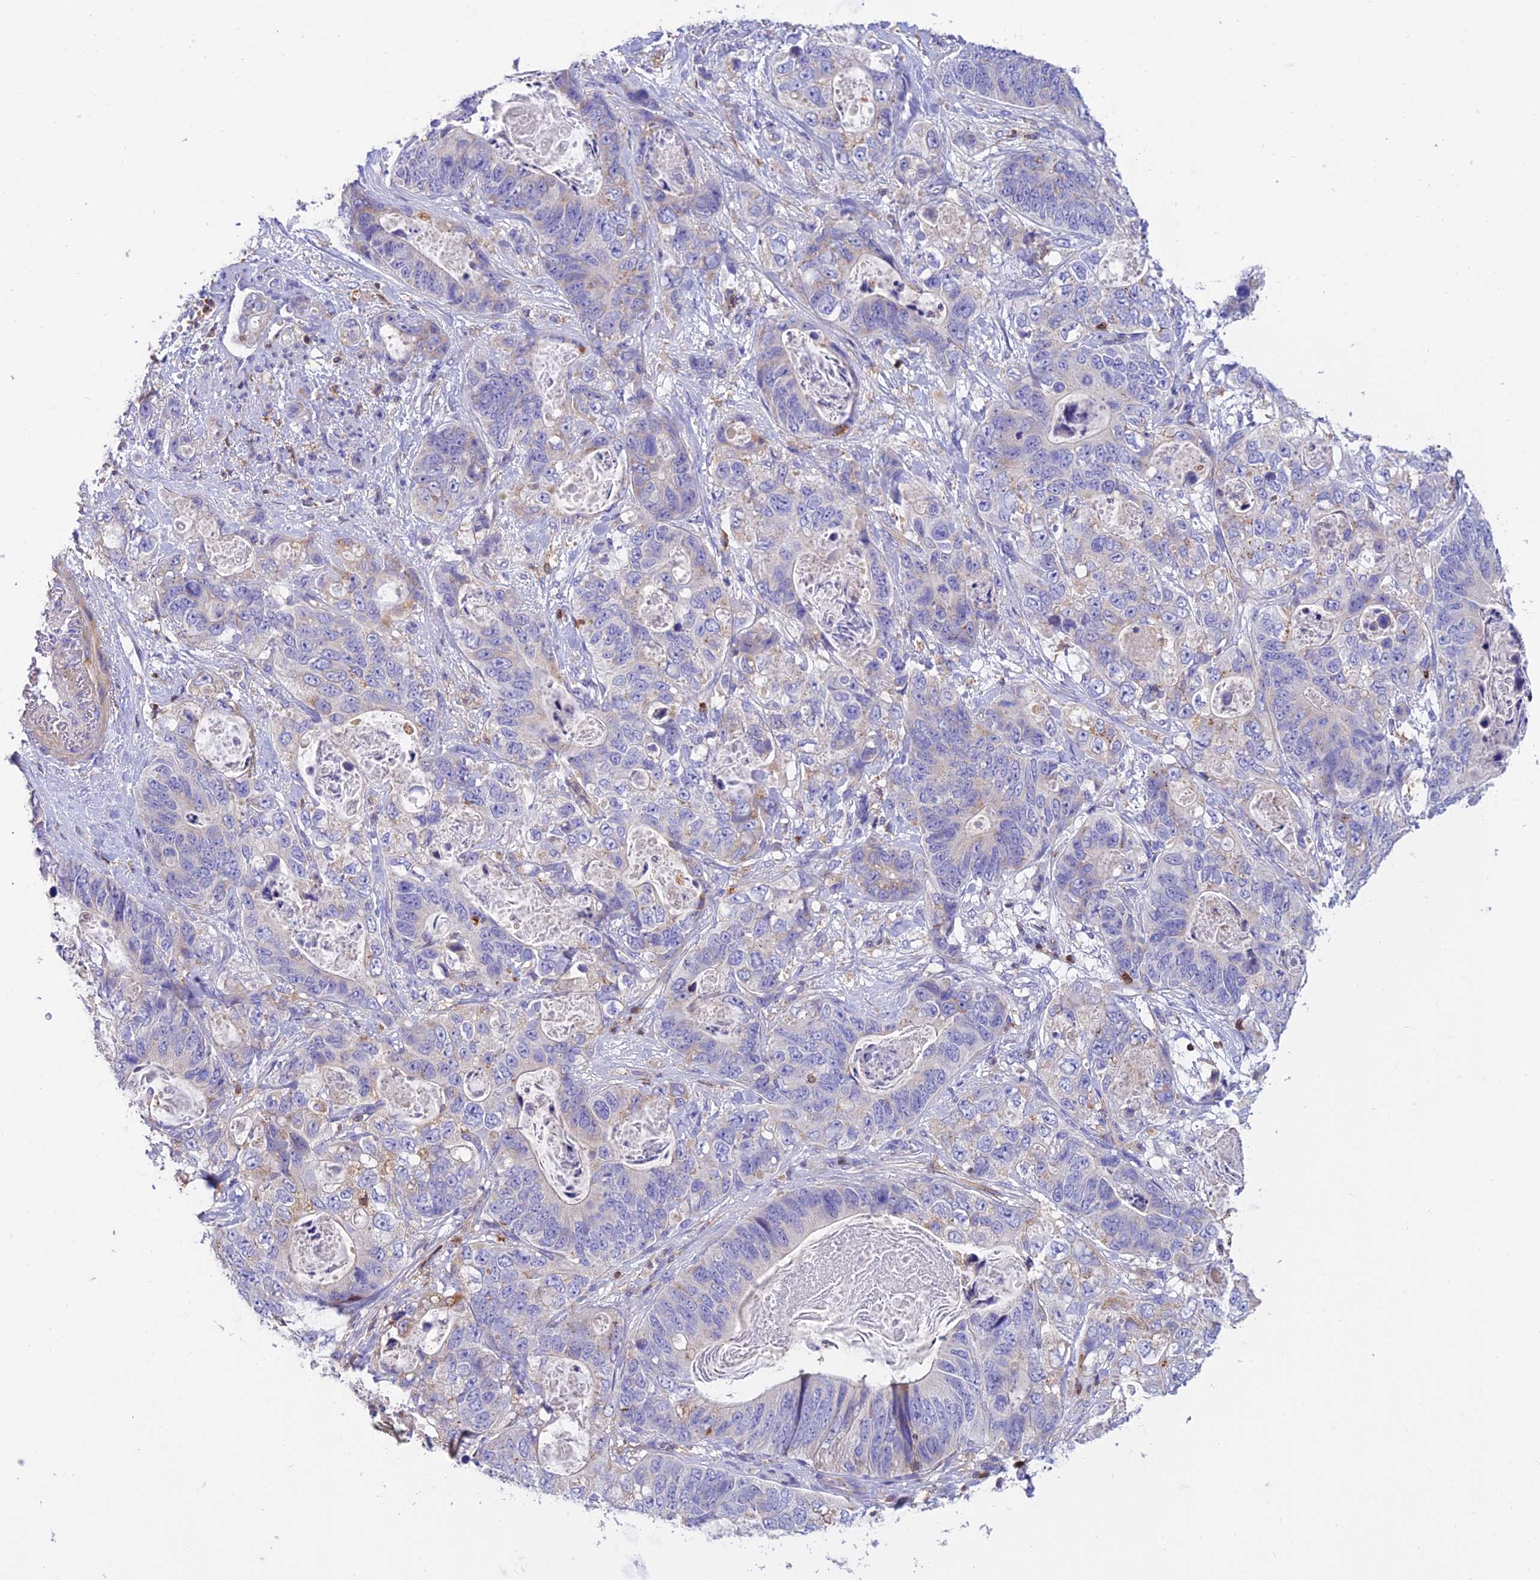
{"staining": {"intensity": "negative", "quantity": "none", "location": "none"}, "tissue": "stomach cancer", "cell_type": "Tumor cells", "image_type": "cancer", "snomed": [{"axis": "morphology", "description": "Normal tissue, NOS"}, {"axis": "morphology", "description": "Adenocarcinoma, NOS"}, {"axis": "topography", "description": "Stomach"}], "caption": "A photomicrograph of human stomach adenocarcinoma is negative for staining in tumor cells.", "gene": "LPXN", "patient": {"sex": "female", "age": 89}}